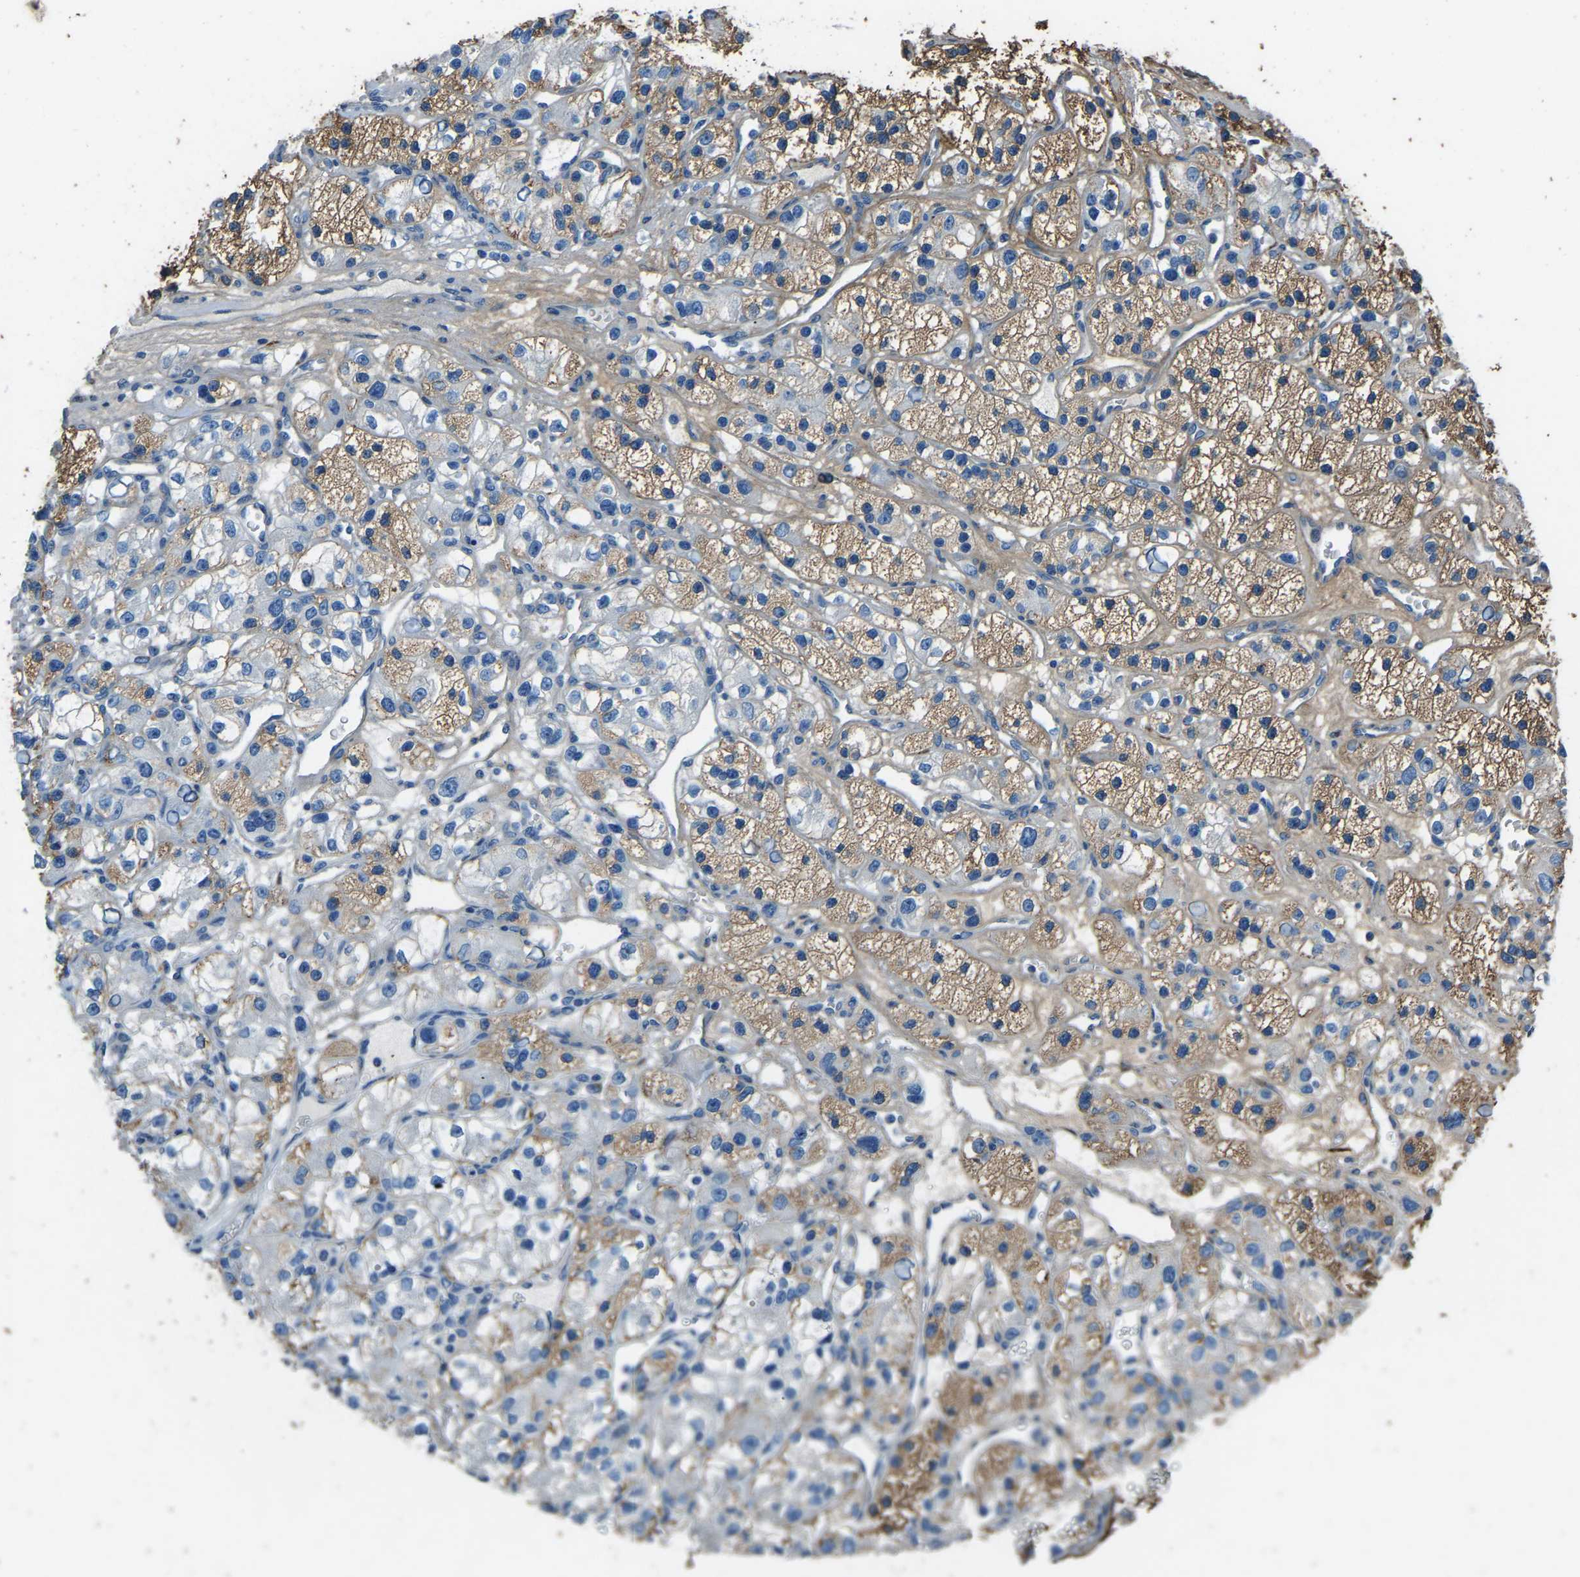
{"staining": {"intensity": "moderate", "quantity": "25%-75%", "location": "cytoplasmic/membranous"}, "tissue": "renal cancer", "cell_type": "Tumor cells", "image_type": "cancer", "snomed": [{"axis": "morphology", "description": "Adenocarcinoma, NOS"}, {"axis": "topography", "description": "Kidney"}], "caption": "Protein staining of renal cancer (adenocarcinoma) tissue displays moderate cytoplasmic/membranous expression in about 25%-75% of tumor cells.", "gene": "COL3A1", "patient": {"sex": "female", "age": 57}}